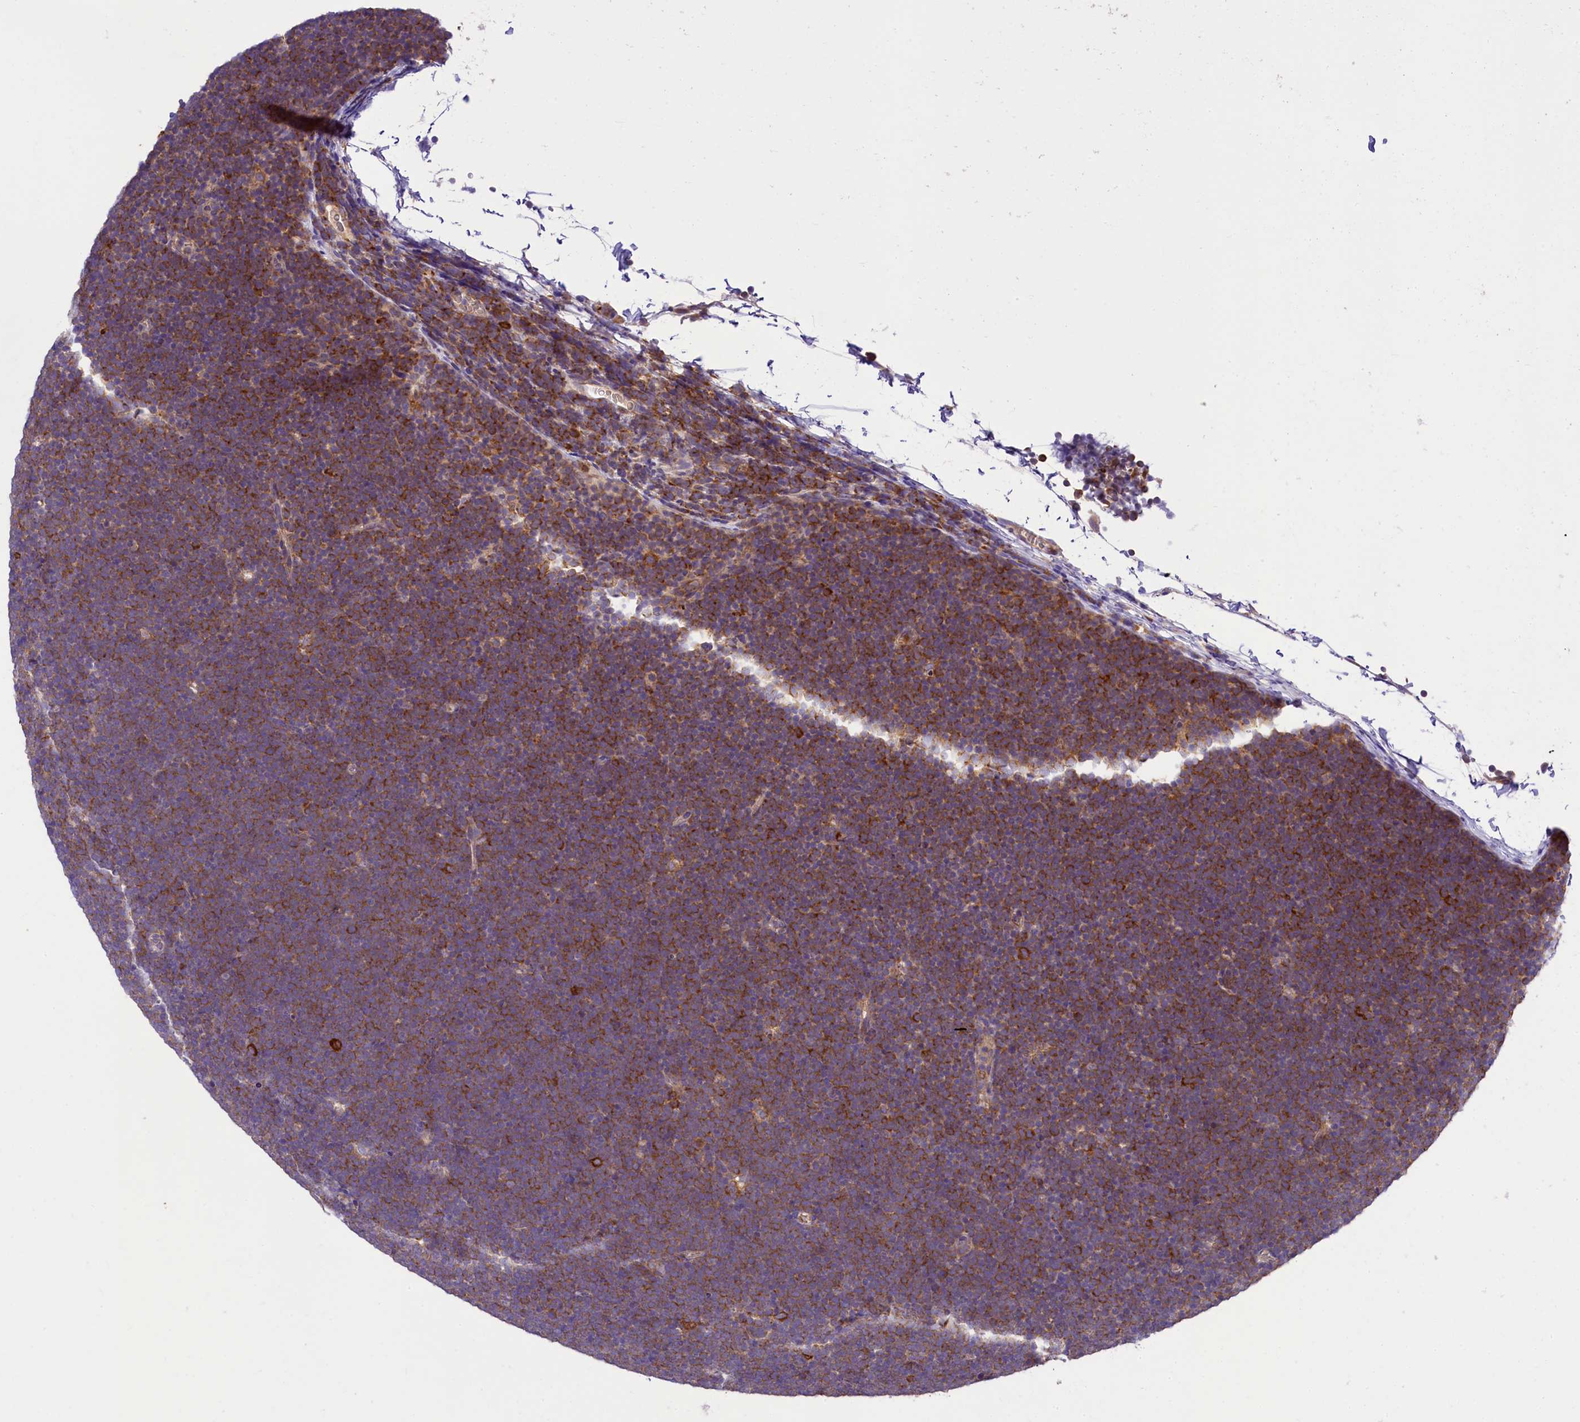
{"staining": {"intensity": "moderate", "quantity": ">75%", "location": "cytoplasmic/membranous"}, "tissue": "lymphoma", "cell_type": "Tumor cells", "image_type": "cancer", "snomed": [{"axis": "morphology", "description": "Malignant lymphoma, non-Hodgkin's type, High grade"}, {"axis": "topography", "description": "Lymph node"}], "caption": "Lymphoma was stained to show a protein in brown. There is medium levels of moderate cytoplasmic/membranous staining in about >75% of tumor cells.", "gene": "LARP4", "patient": {"sex": "male", "age": 13}}